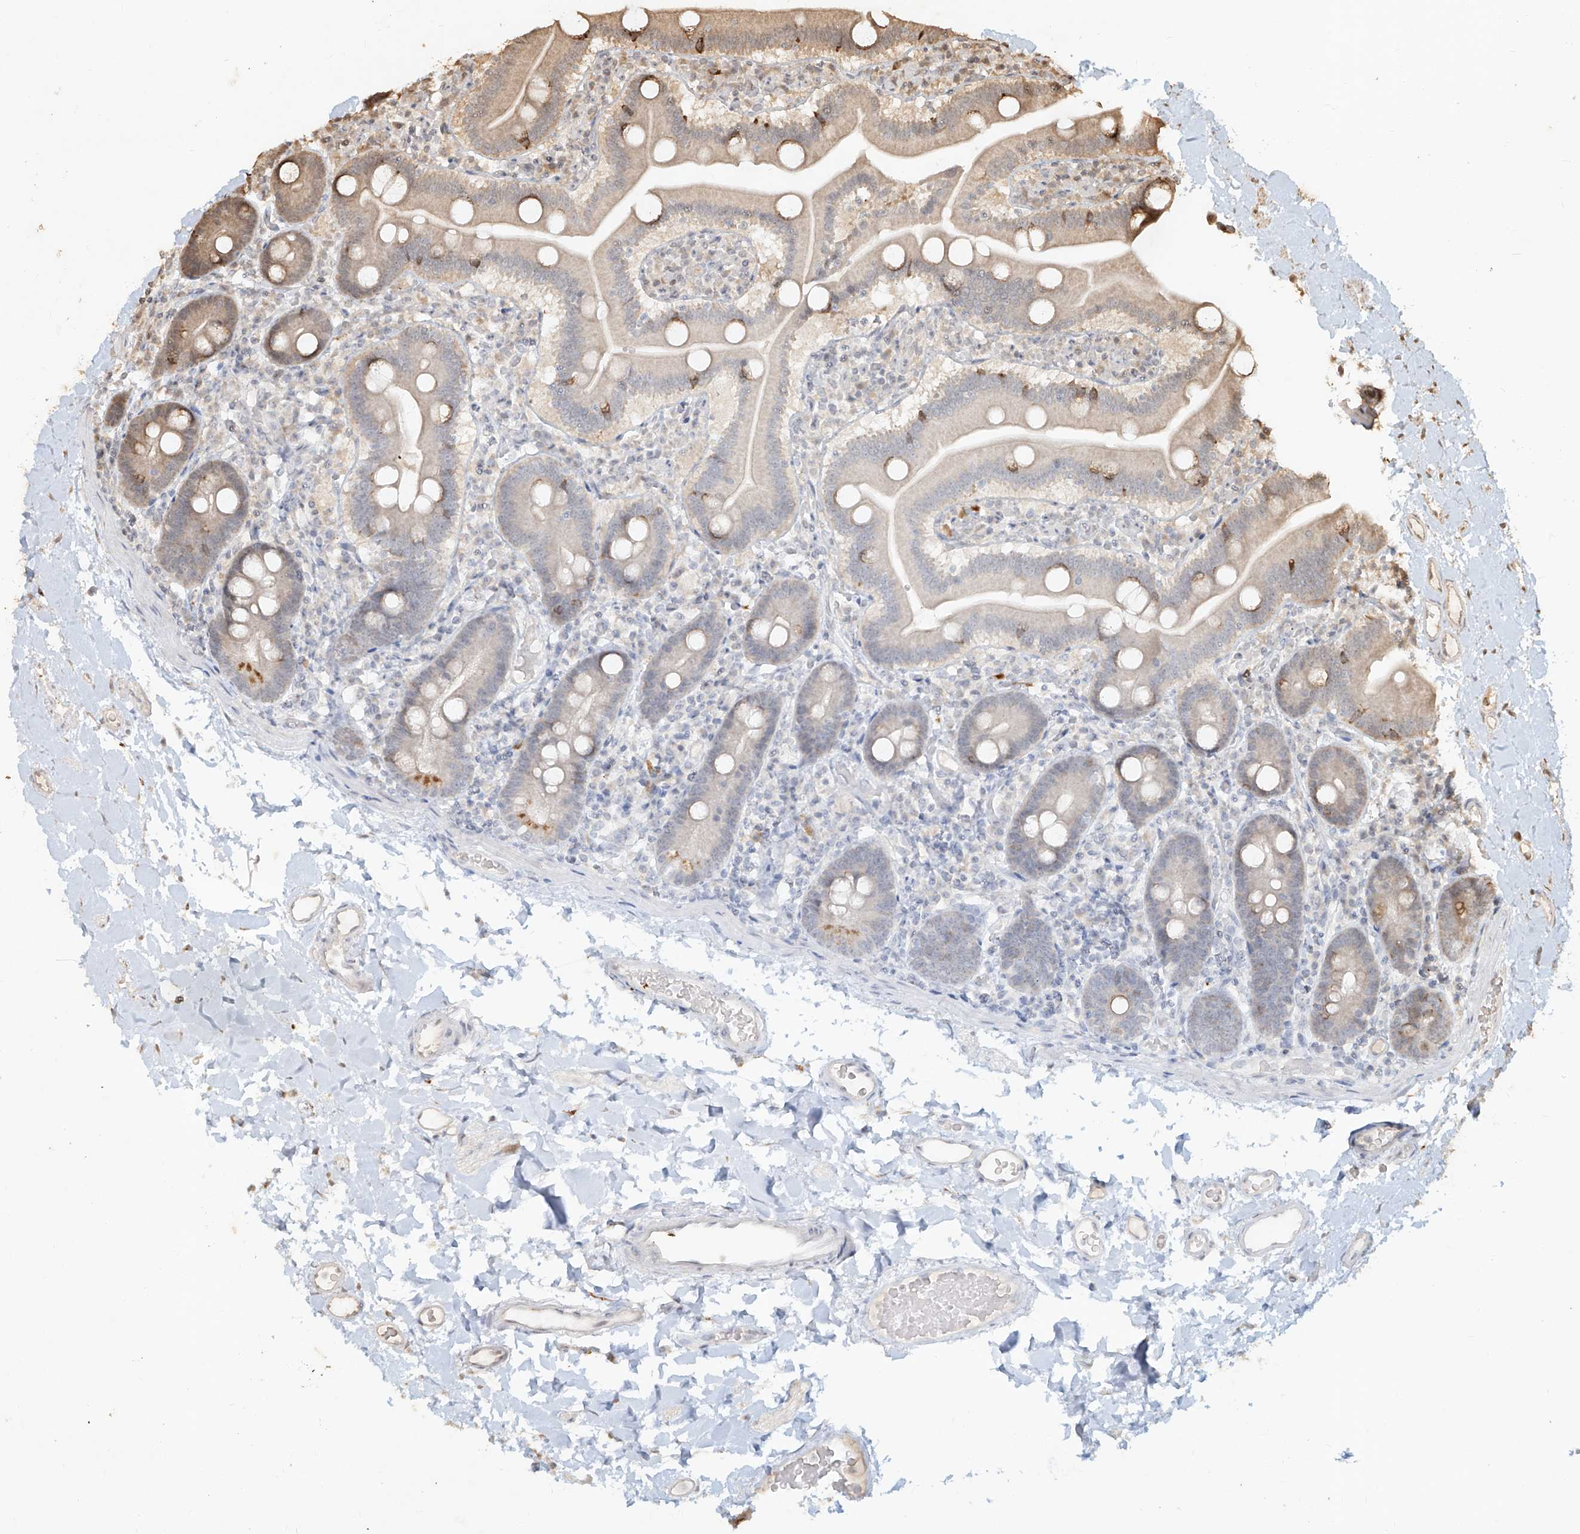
{"staining": {"intensity": "moderate", "quantity": "<25%", "location": "cytoplasmic/membranous"}, "tissue": "duodenum", "cell_type": "Glandular cells", "image_type": "normal", "snomed": [{"axis": "morphology", "description": "Normal tissue, NOS"}, {"axis": "topography", "description": "Duodenum"}], "caption": "Immunohistochemical staining of unremarkable human duodenum exhibits moderate cytoplasmic/membranous protein staining in about <25% of glandular cells.", "gene": "UBE2K", "patient": {"sex": "male", "age": 55}}